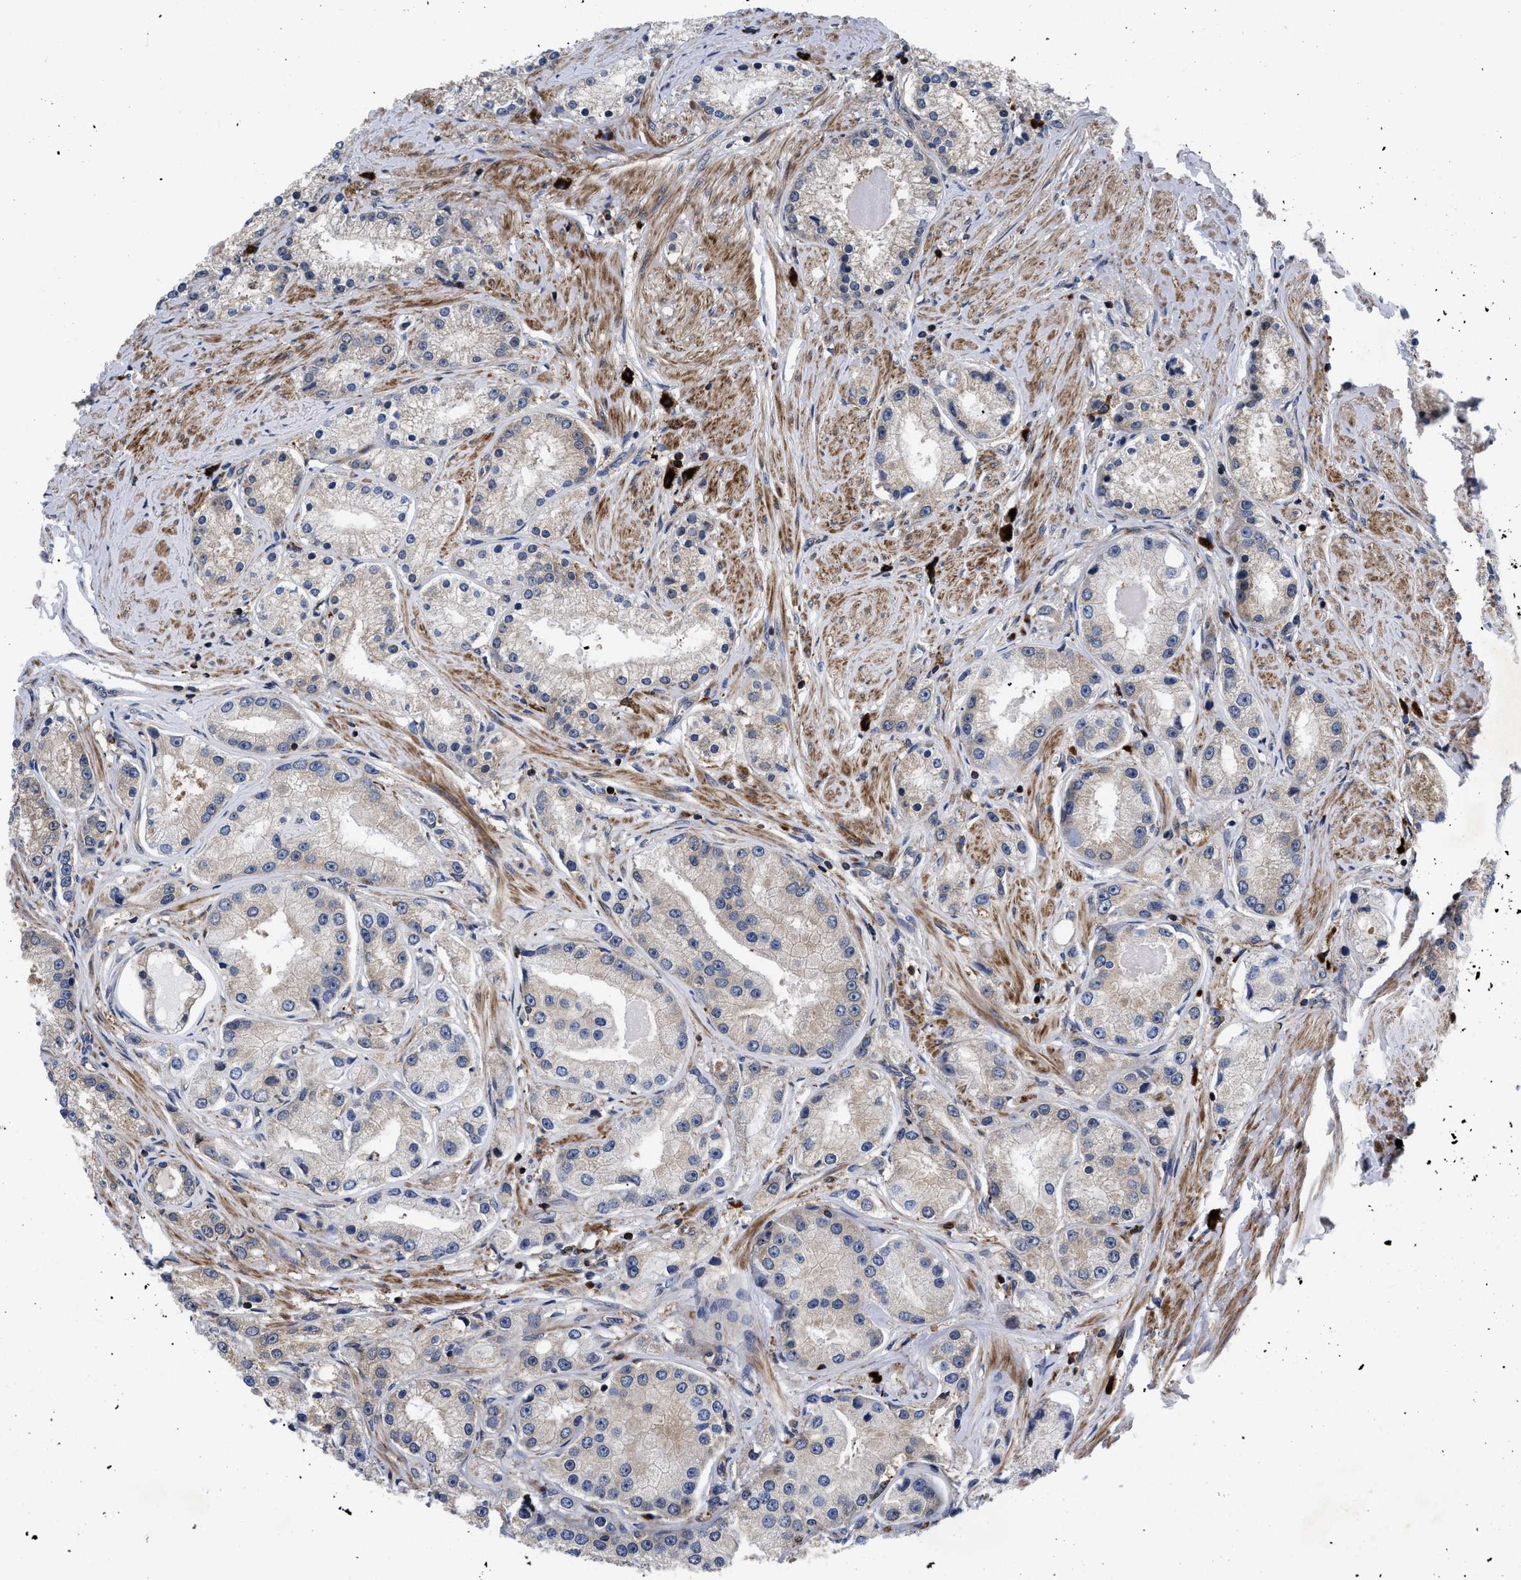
{"staining": {"intensity": "weak", "quantity": "25%-75%", "location": "cytoplasmic/membranous"}, "tissue": "prostate cancer", "cell_type": "Tumor cells", "image_type": "cancer", "snomed": [{"axis": "morphology", "description": "Adenocarcinoma, Low grade"}, {"axis": "topography", "description": "Prostate"}], "caption": "About 25%-75% of tumor cells in low-grade adenocarcinoma (prostate) show weak cytoplasmic/membranous protein expression as visualized by brown immunohistochemical staining.", "gene": "SPAST", "patient": {"sex": "male", "age": 63}}